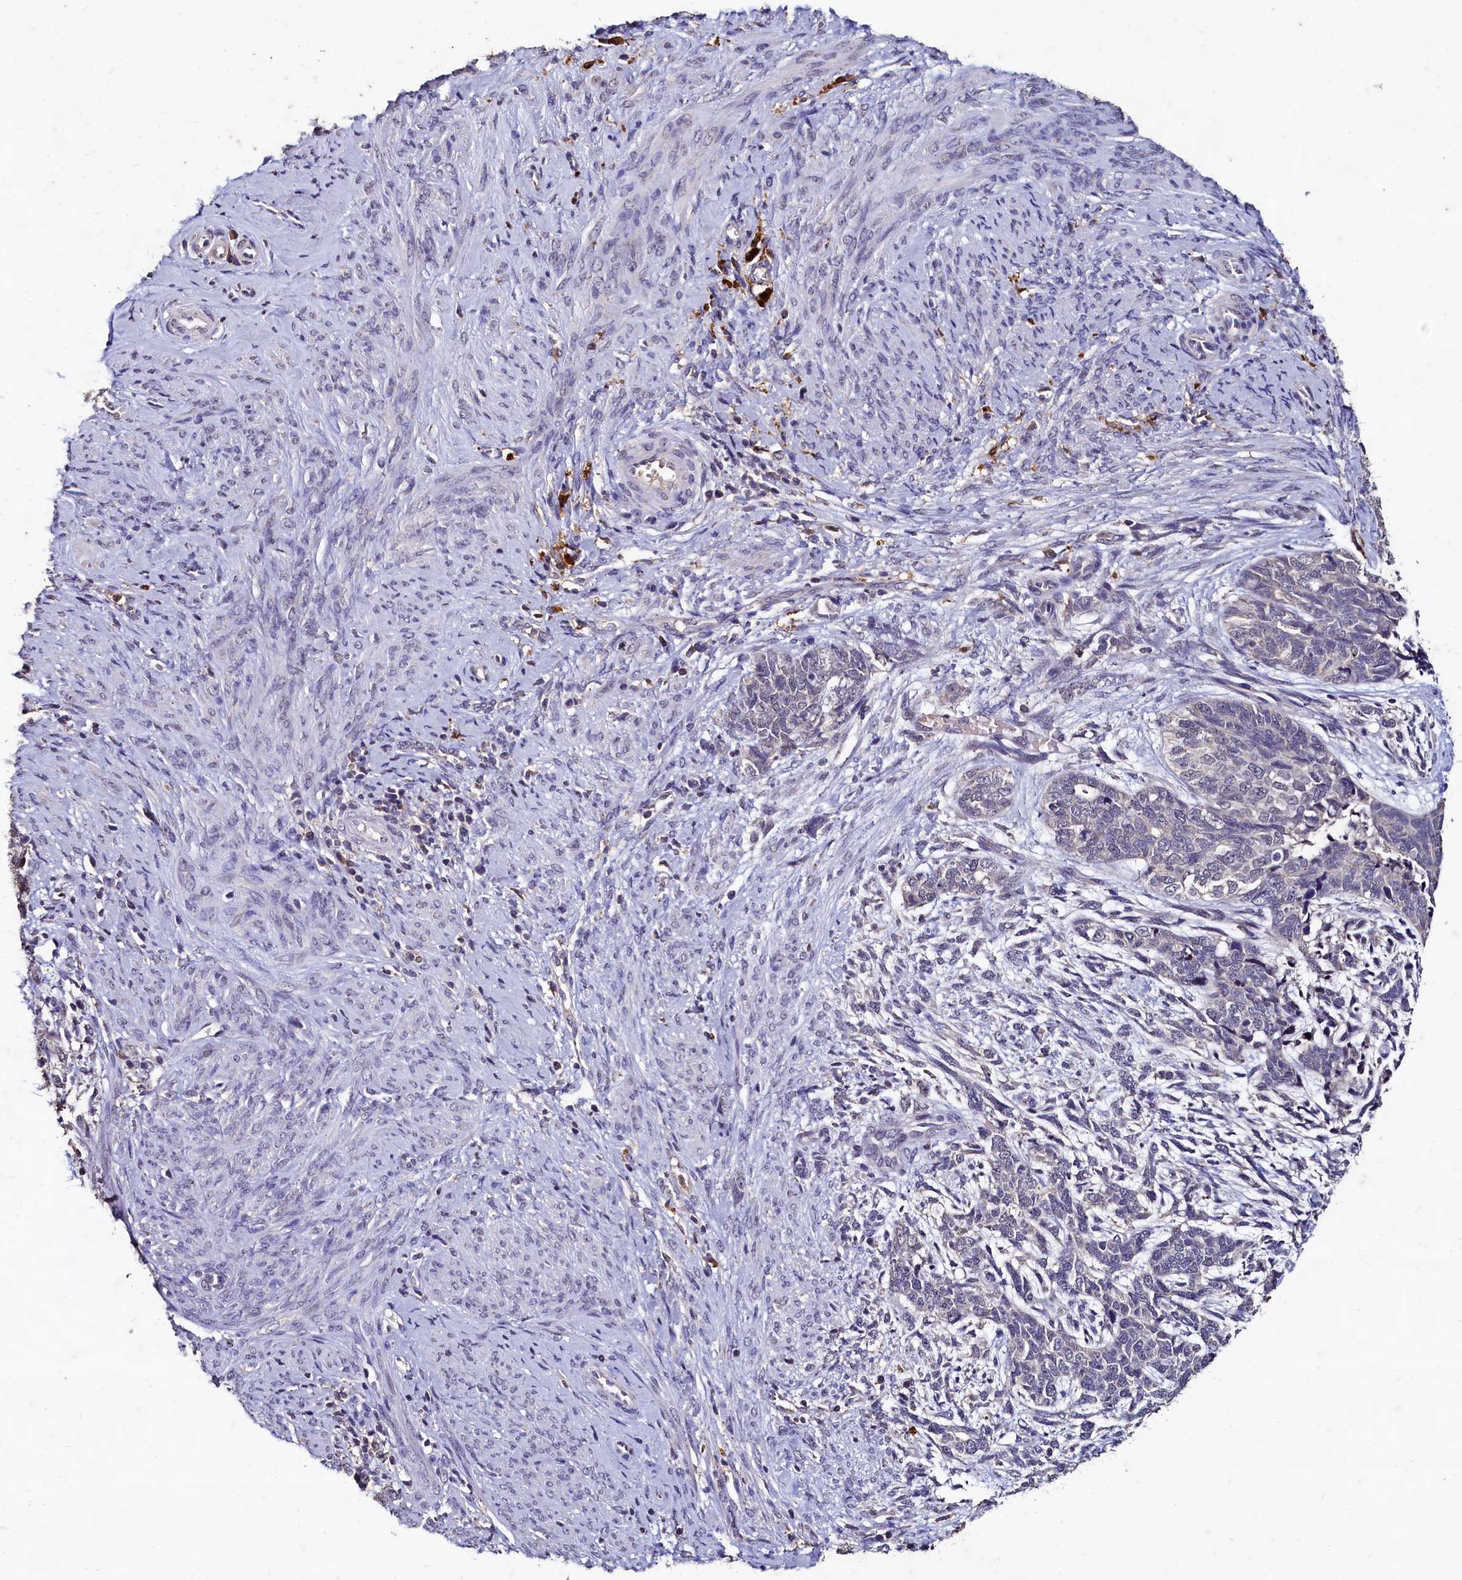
{"staining": {"intensity": "negative", "quantity": "none", "location": "none"}, "tissue": "cervical cancer", "cell_type": "Tumor cells", "image_type": "cancer", "snomed": [{"axis": "morphology", "description": "Squamous cell carcinoma, NOS"}, {"axis": "topography", "description": "Cervix"}], "caption": "The photomicrograph displays no significant expression in tumor cells of cervical cancer.", "gene": "CSTPP1", "patient": {"sex": "female", "age": 63}}